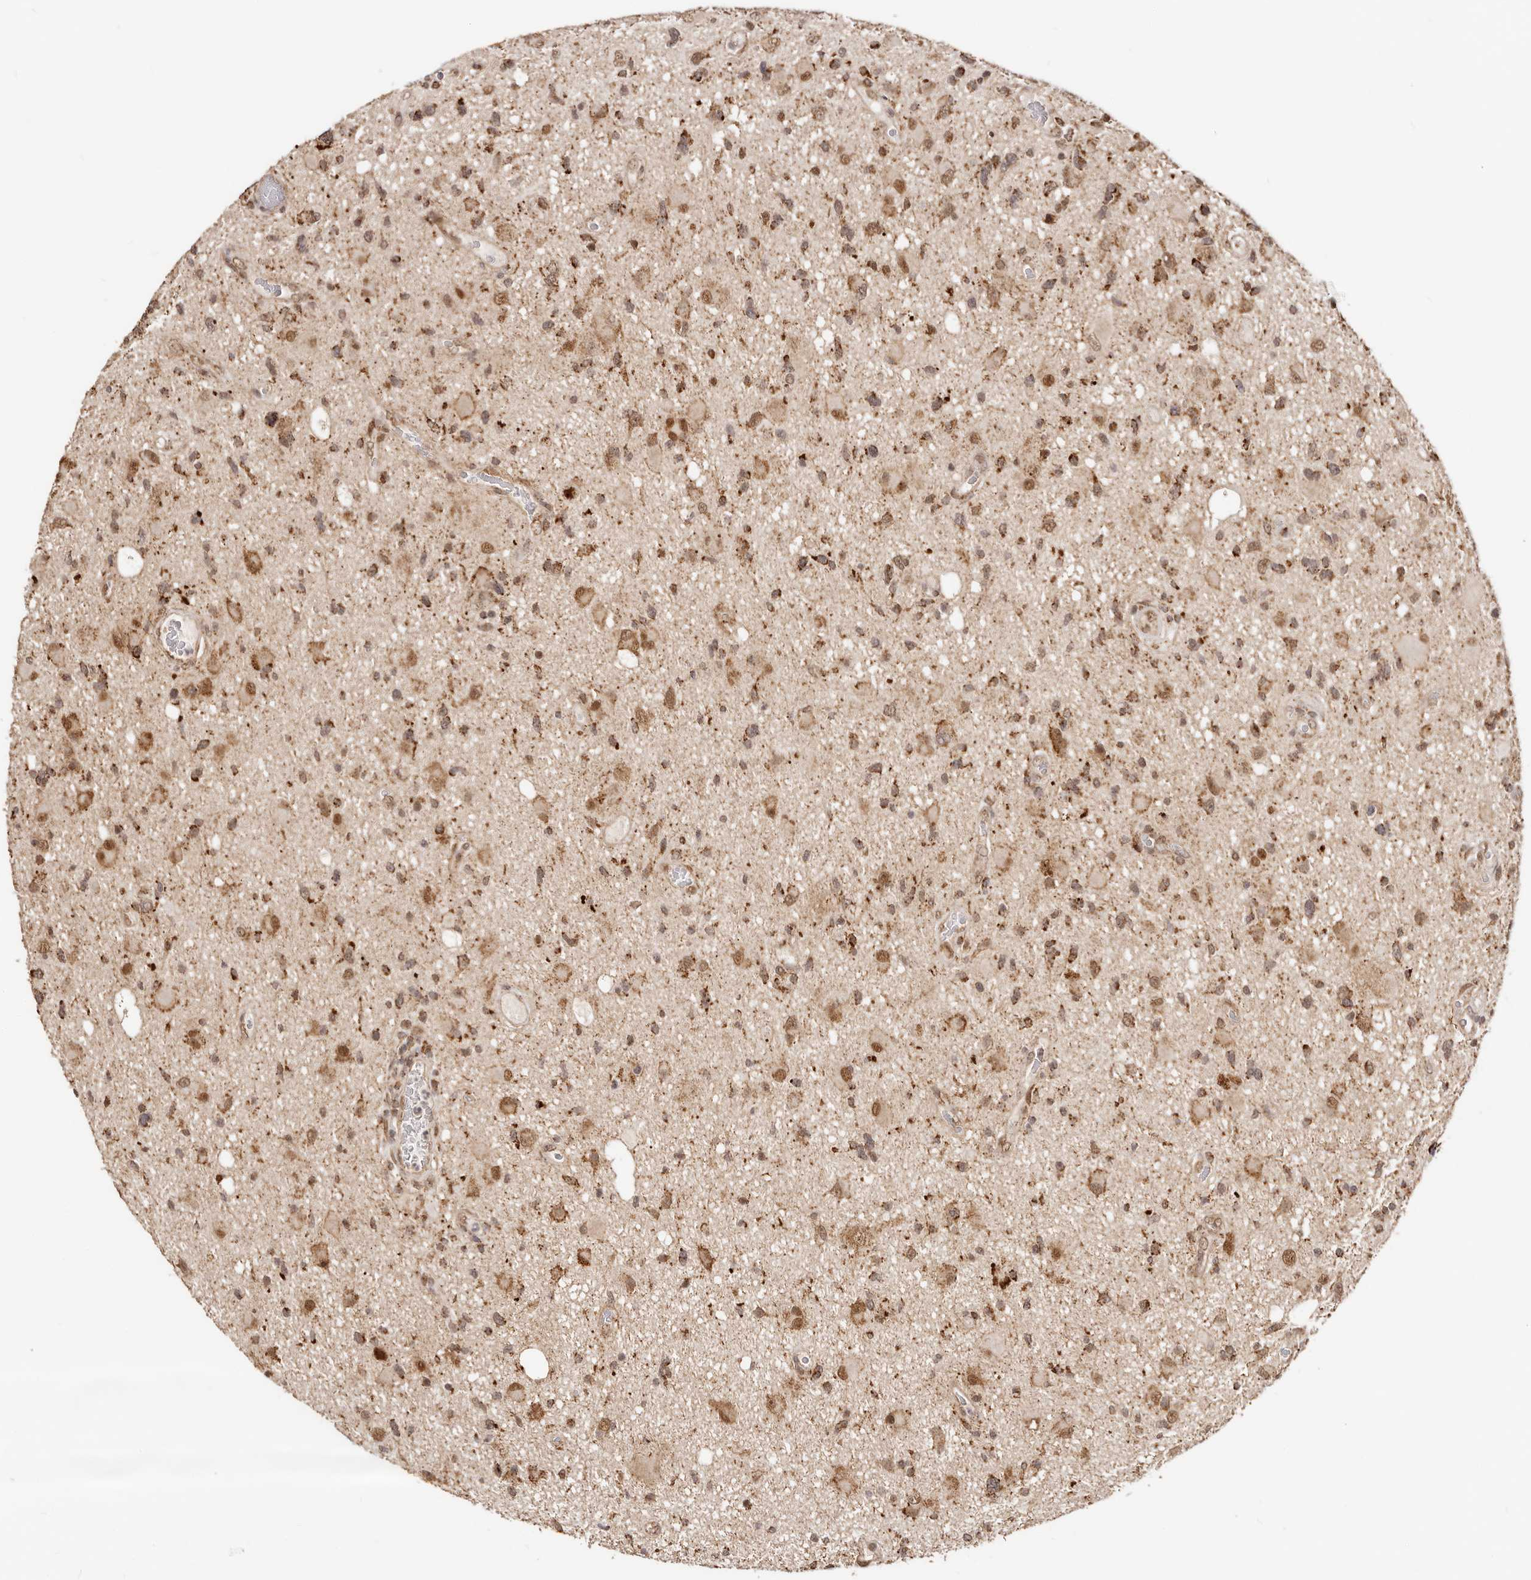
{"staining": {"intensity": "moderate", "quantity": ">75%", "location": "cytoplasmic/membranous,nuclear"}, "tissue": "glioma", "cell_type": "Tumor cells", "image_type": "cancer", "snomed": [{"axis": "morphology", "description": "Glioma, malignant, High grade"}, {"axis": "topography", "description": "Brain"}], "caption": "There is medium levels of moderate cytoplasmic/membranous and nuclear positivity in tumor cells of malignant high-grade glioma, as demonstrated by immunohistochemical staining (brown color).", "gene": "SEC14L1", "patient": {"sex": "male", "age": 33}}